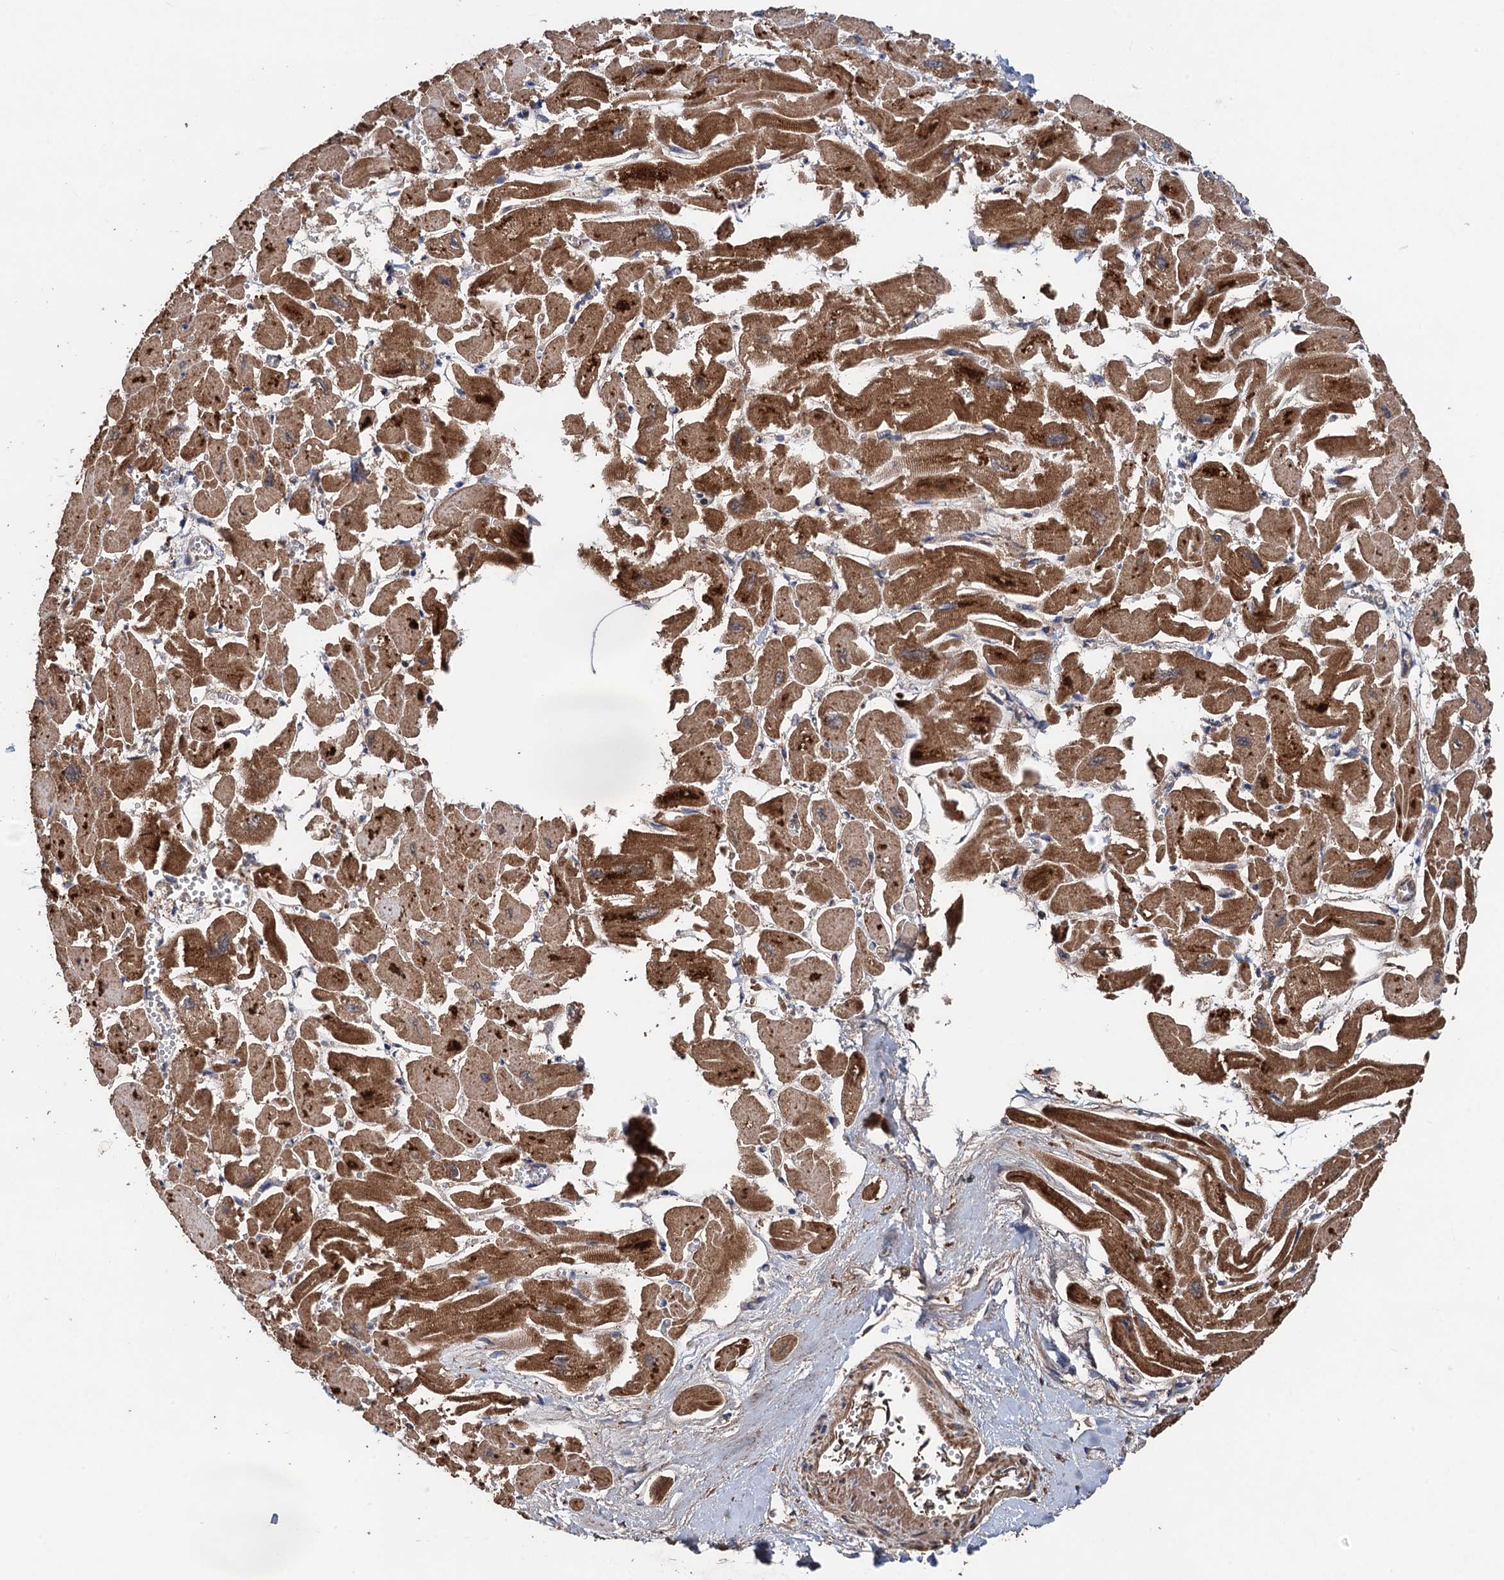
{"staining": {"intensity": "strong", "quantity": ">75%", "location": "cytoplasmic/membranous"}, "tissue": "heart muscle", "cell_type": "Cardiomyocytes", "image_type": "normal", "snomed": [{"axis": "morphology", "description": "Normal tissue, NOS"}, {"axis": "topography", "description": "Heart"}], "caption": "Benign heart muscle reveals strong cytoplasmic/membranous expression in approximately >75% of cardiomyocytes (Stains: DAB (3,3'-diaminobenzidine) in brown, nuclei in blue, Microscopy: brightfield microscopy at high magnification)..", "gene": "DGLUCY", "patient": {"sex": "male", "age": 54}}